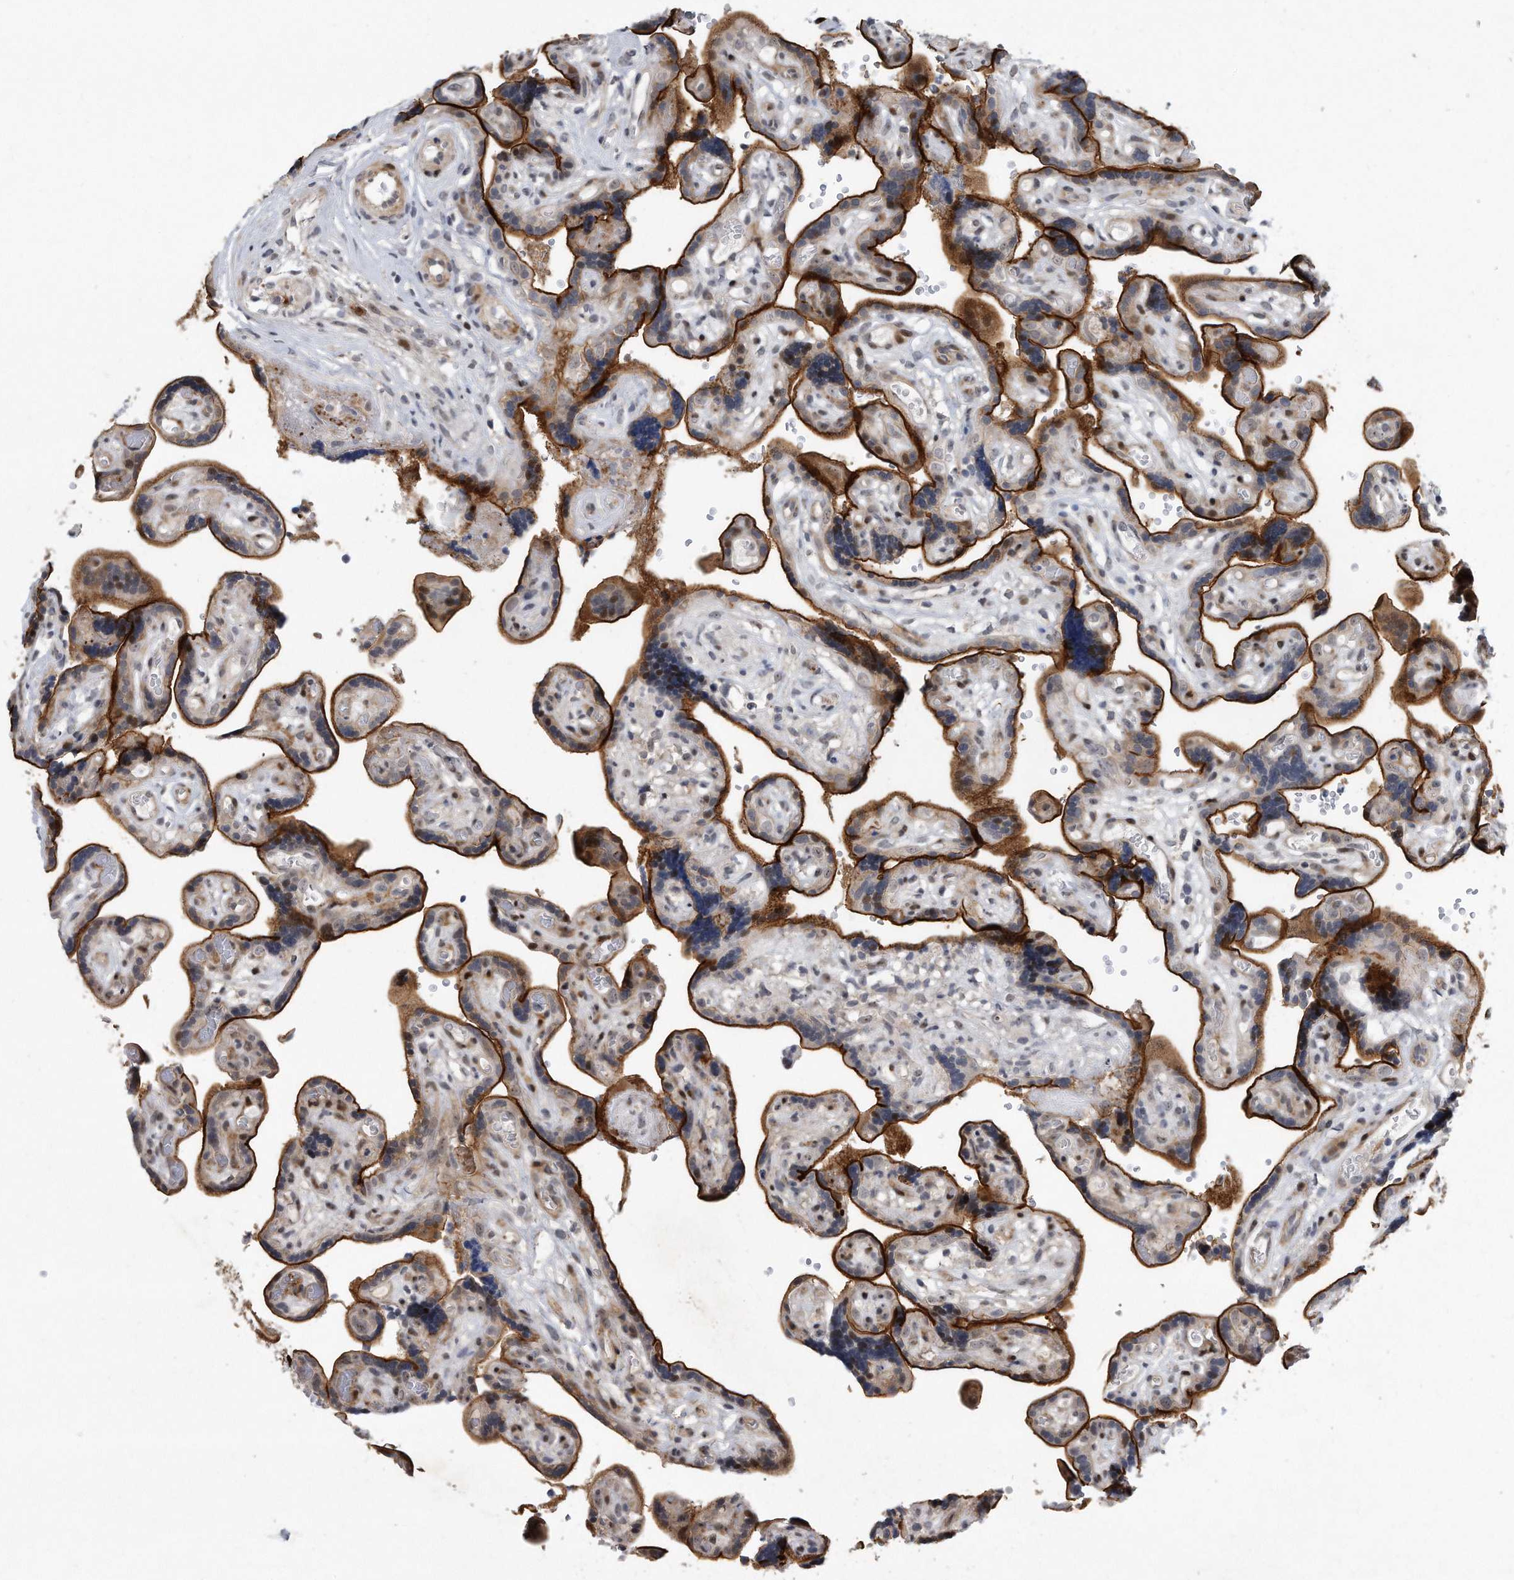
{"staining": {"intensity": "weak", "quantity": "25%-75%", "location": "cytoplasmic/membranous,nuclear"}, "tissue": "placenta", "cell_type": "Decidual cells", "image_type": "normal", "snomed": [{"axis": "morphology", "description": "Normal tissue, NOS"}, {"axis": "topography", "description": "Placenta"}], "caption": "IHC (DAB (3,3'-diaminobenzidine)) staining of normal human placenta shows weak cytoplasmic/membranous,nuclear protein staining in approximately 25%-75% of decidual cells.", "gene": "PGBD2", "patient": {"sex": "female", "age": 30}}